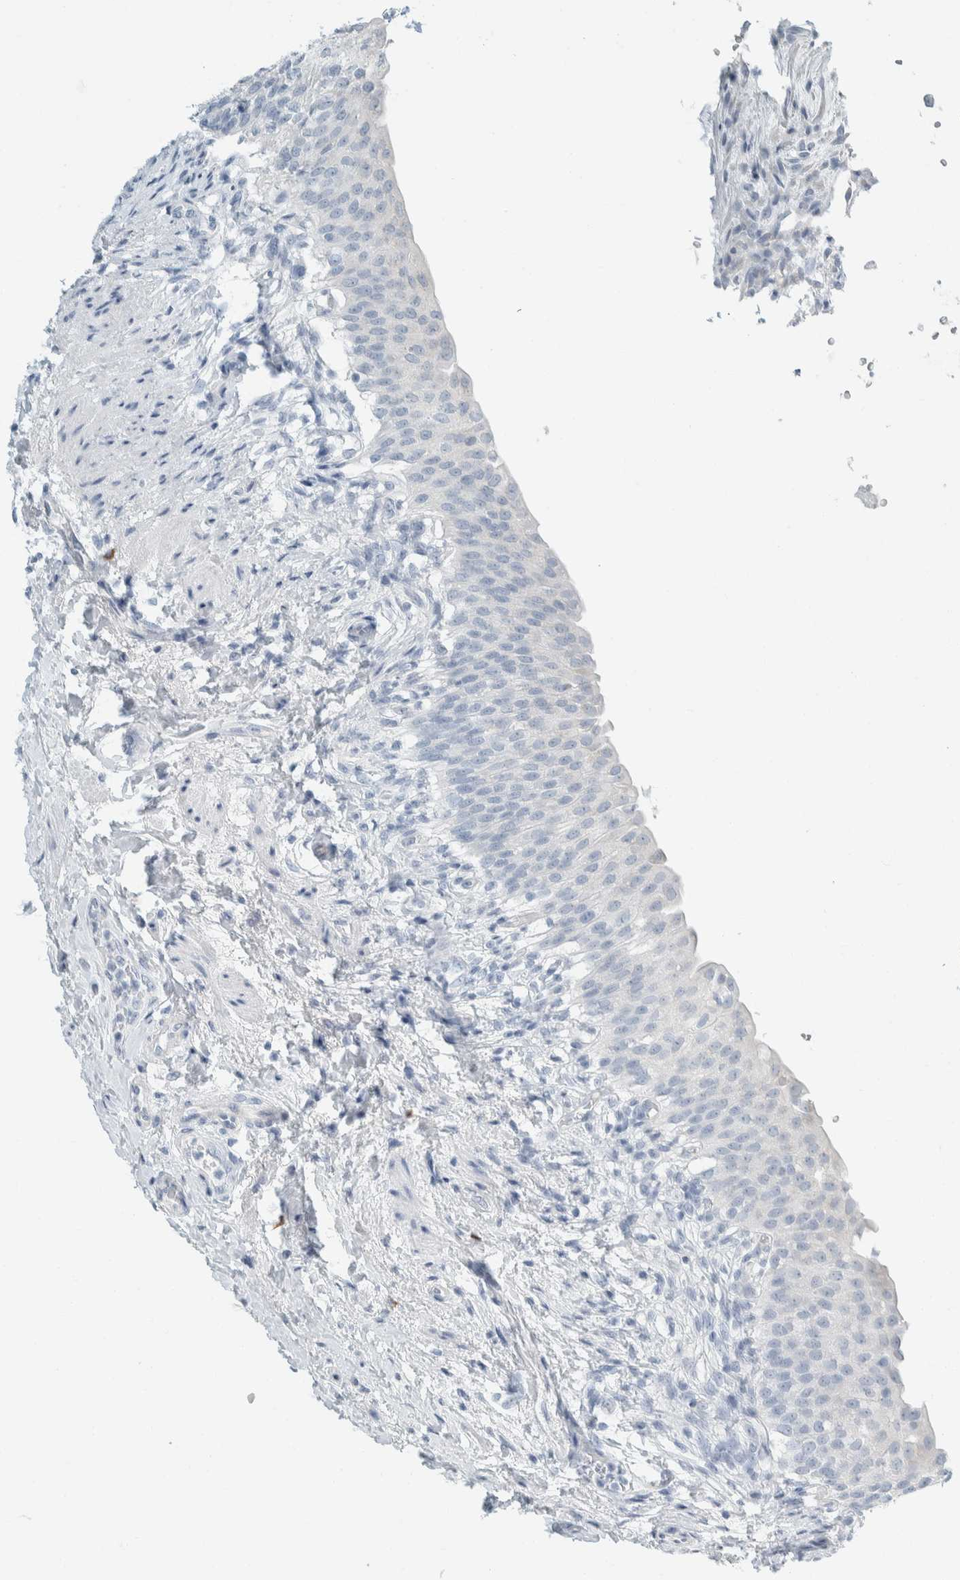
{"staining": {"intensity": "negative", "quantity": "none", "location": "none"}, "tissue": "urinary bladder", "cell_type": "Urothelial cells", "image_type": "normal", "snomed": [{"axis": "morphology", "description": "Normal tissue, NOS"}, {"axis": "topography", "description": "Urinary bladder"}], "caption": "Urinary bladder was stained to show a protein in brown. There is no significant expression in urothelial cells. (Stains: DAB immunohistochemistry (IHC) with hematoxylin counter stain, Microscopy: brightfield microscopy at high magnification).", "gene": "ARHGAP27", "patient": {"sex": "female", "age": 60}}